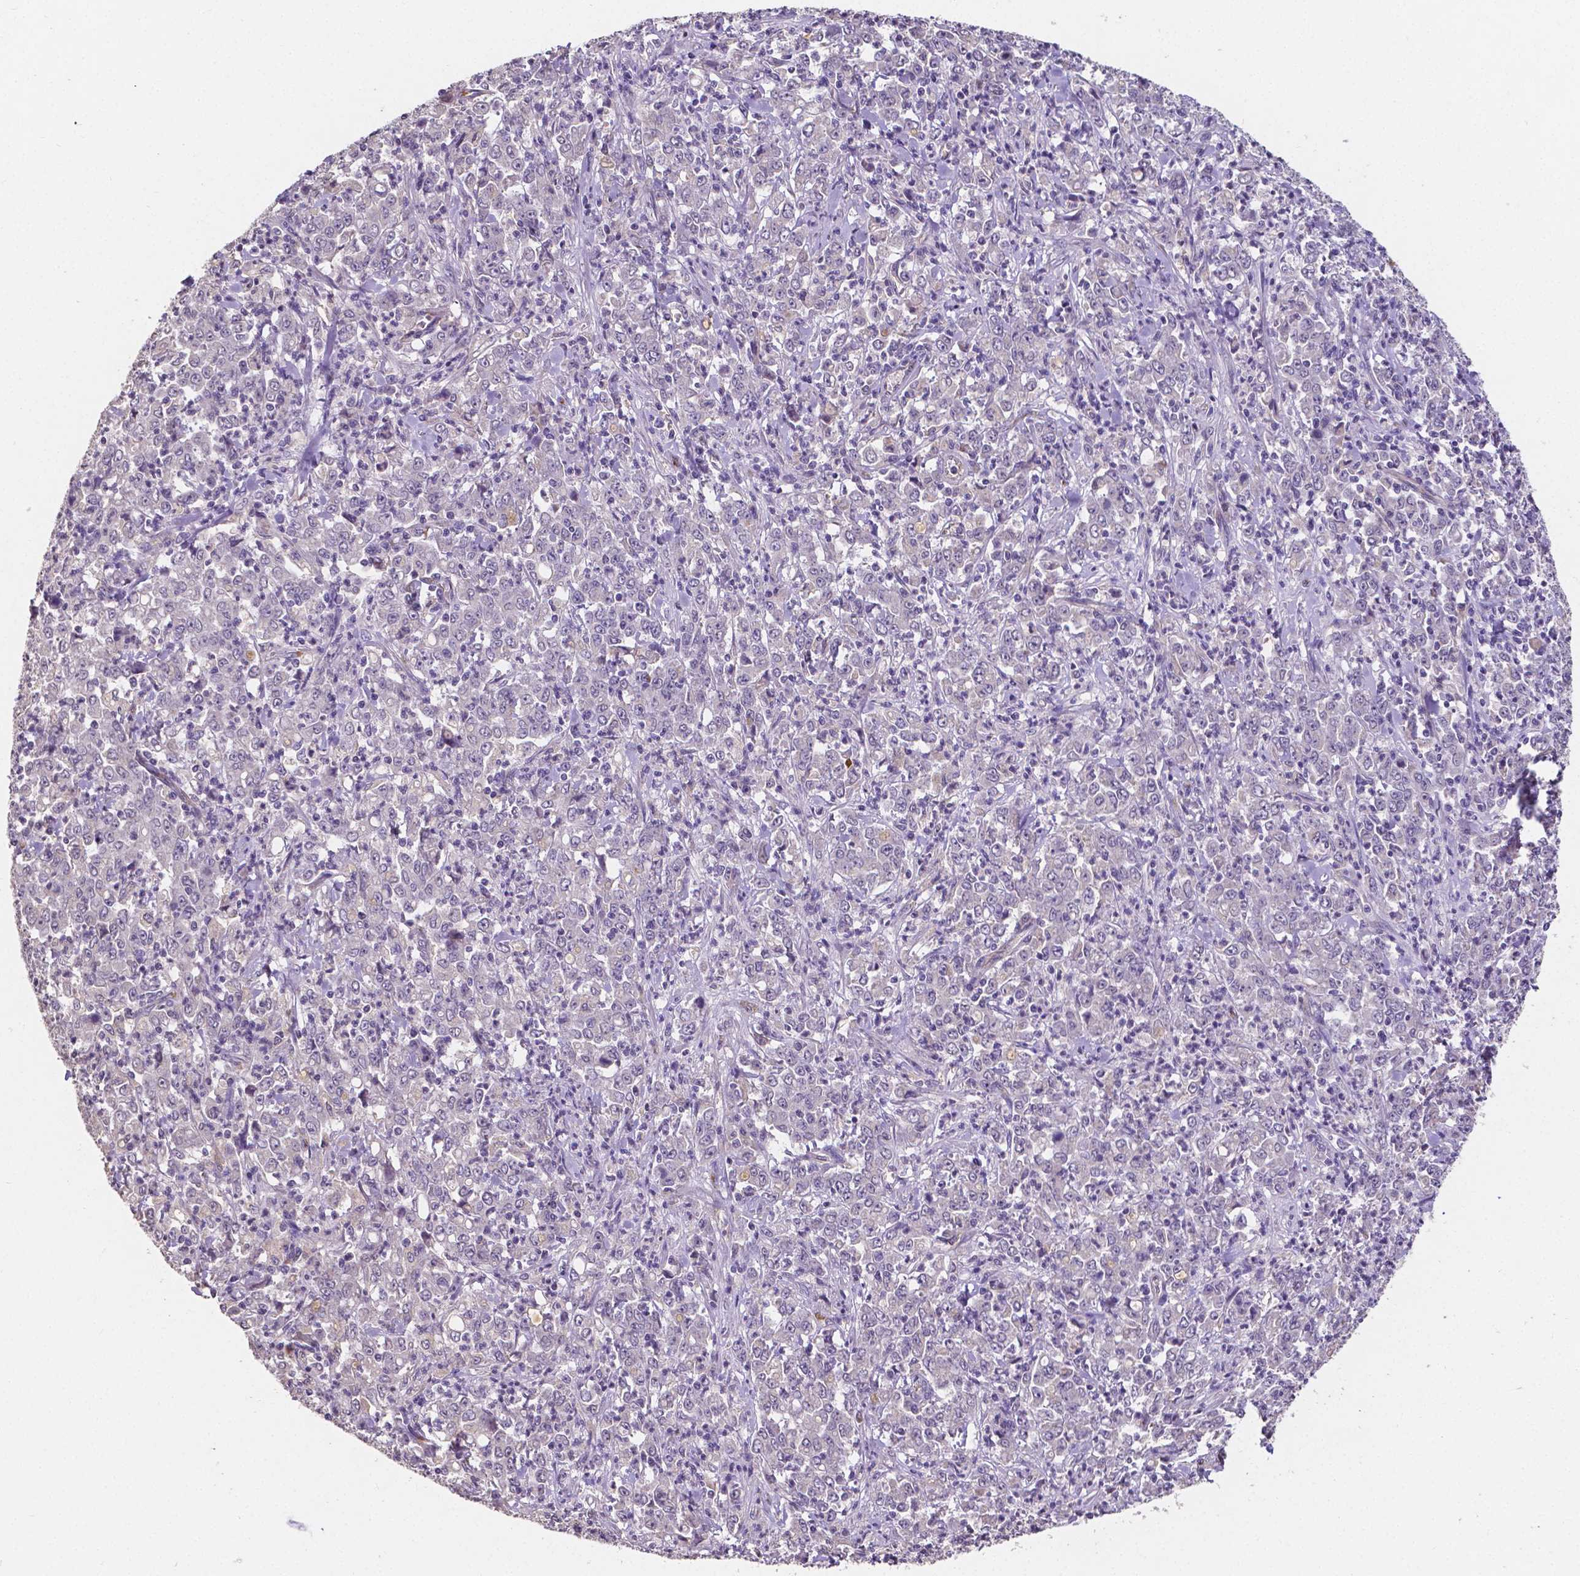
{"staining": {"intensity": "negative", "quantity": "none", "location": "none"}, "tissue": "stomach cancer", "cell_type": "Tumor cells", "image_type": "cancer", "snomed": [{"axis": "morphology", "description": "Adenocarcinoma, NOS"}, {"axis": "topography", "description": "Stomach, lower"}], "caption": "This is a micrograph of IHC staining of stomach cancer (adenocarcinoma), which shows no staining in tumor cells.", "gene": "ELAVL2", "patient": {"sex": "female", "age": 71}}